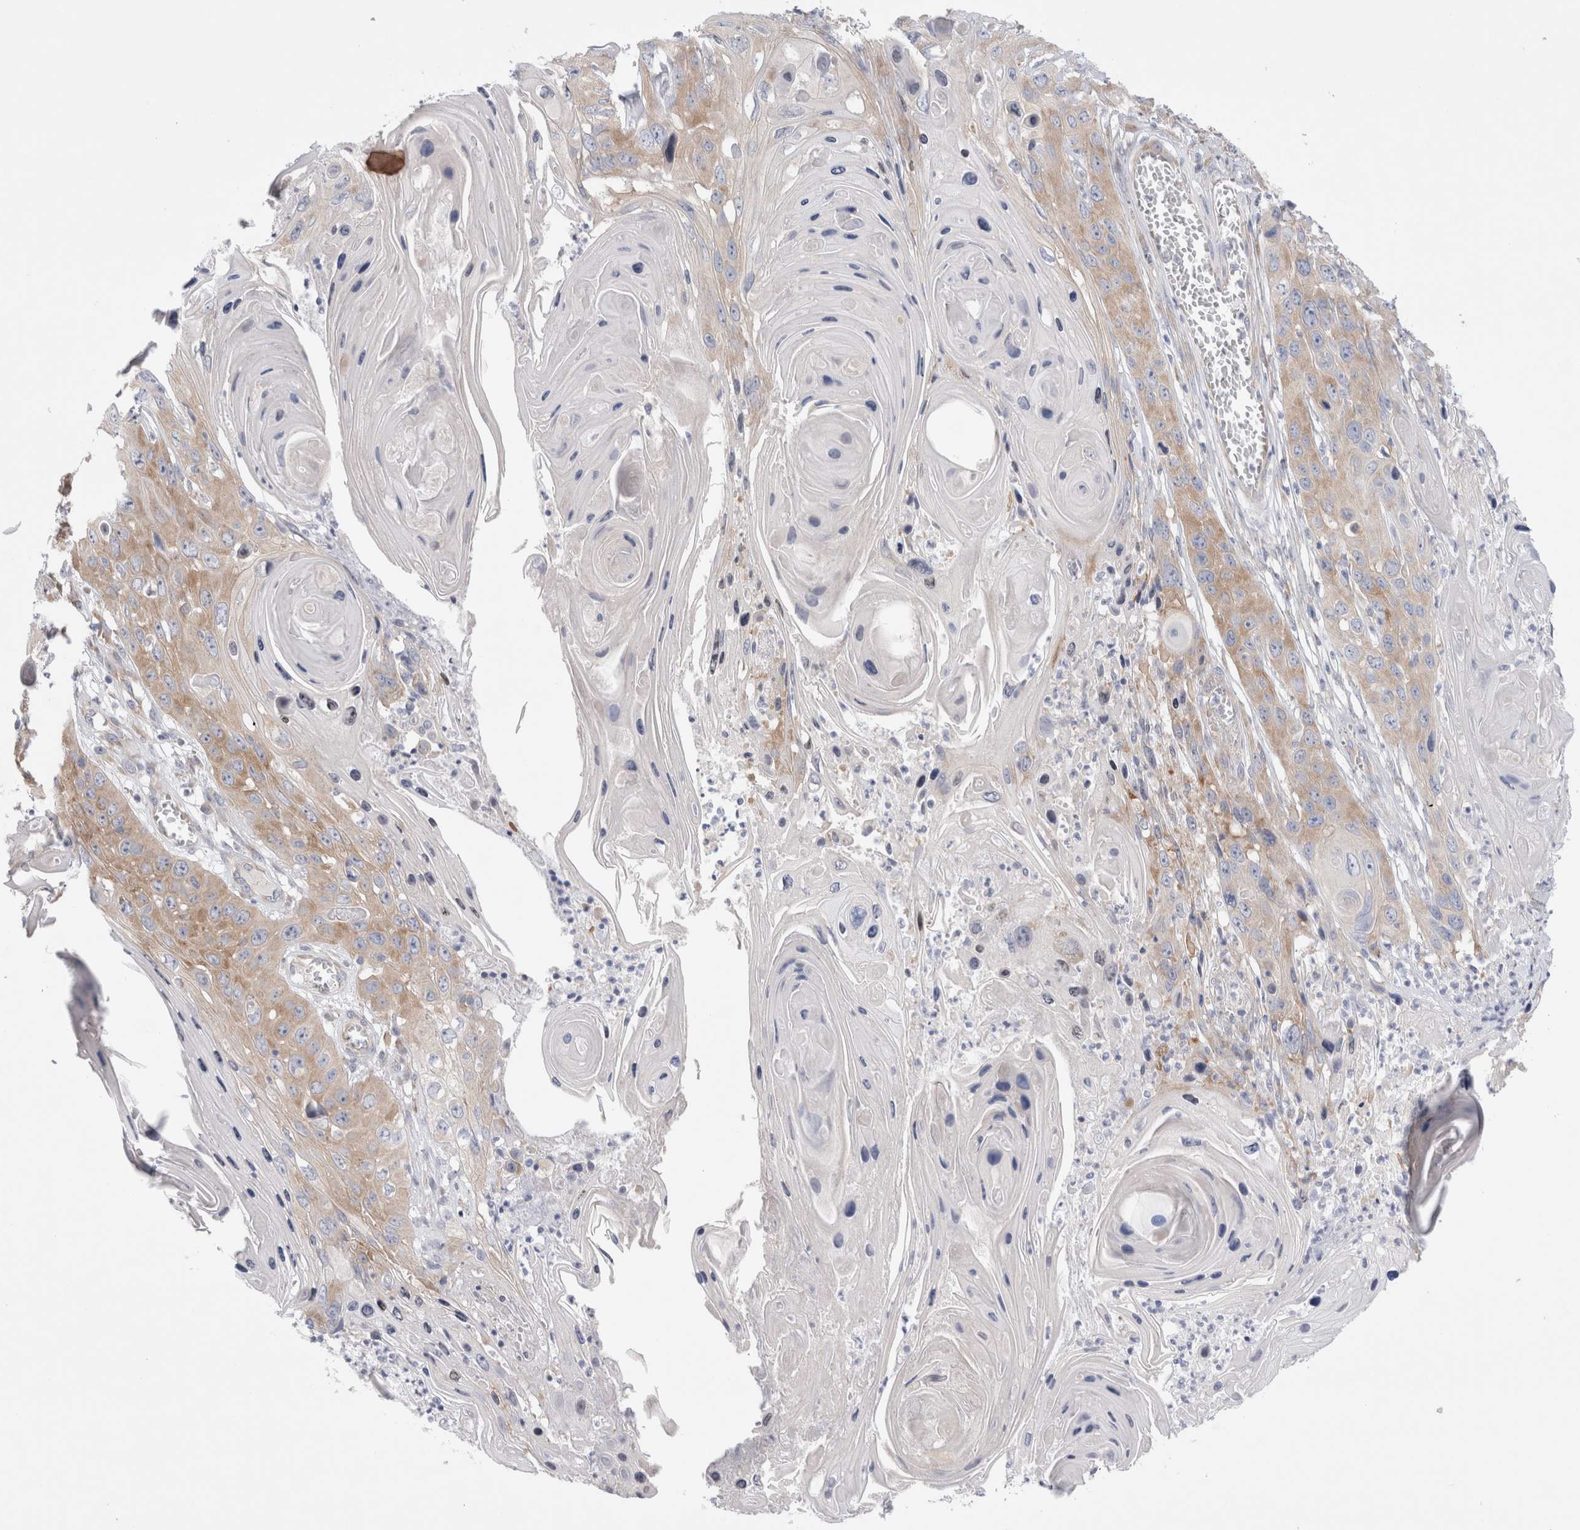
{"staining": {"intensity": "moderate", "quantity": "25%-75%", "location": "cytoplasmic/membranous"}, "tissue": "skin cancer", "cell_type": "Tumor cells", "image_type": "cancer", "snomed": [{"axis": "morphology", "description": "Squamous cell carcinoma, NOS"}, {"axis": "topography", "description": "Skin"}], "caption": "Immunohistochemical staining of skin cancer exhibits medium levels of moderate cytoplasmic/membranous protein positivity in about 25%-75% of tumor cells.", "gene": "RBM12B", "patient": {"sex": "male", "age": 55}}